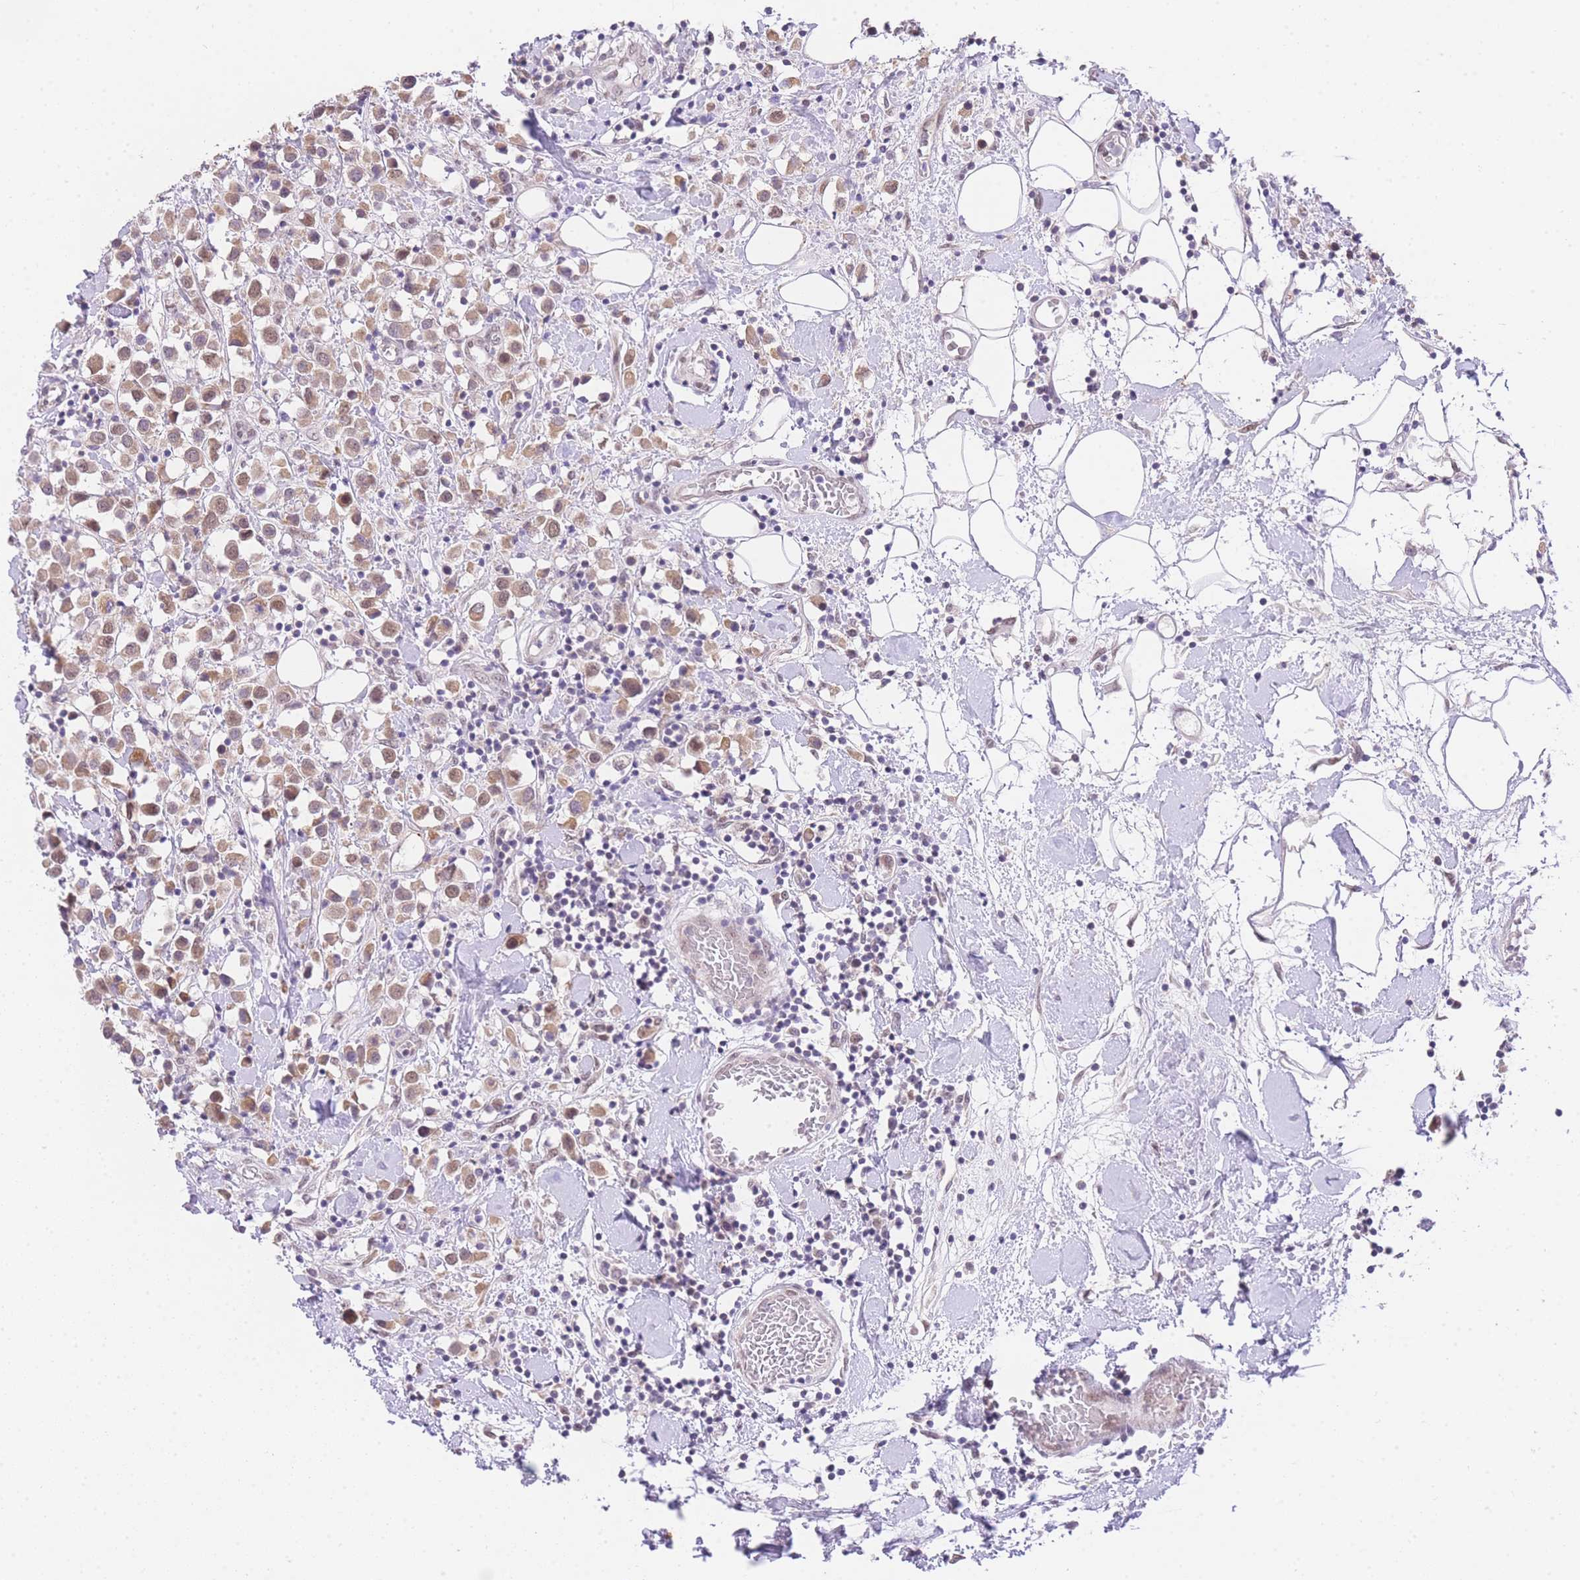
{"staining": {"intensity": "moderate", "quantity": ">75%", "location": "cytoplasmic/membranous,nuclear"}, "tissue": "breast cancer", "cell_type": "Tumor cells", "image_type": "cancer", "snomed": [{"axis": "morphology", "description": "Duct carcinoma"}, {"axis": "topography", "description": "Breast"}], "caption": "Infiltrating ductal carcinoma (breast) was stained to show a protein in brown. There is medium levels of moderate cytoplasmic/membranous and nuclear staining in about >75% of tumor cells.", "gene": "UBXN7", "patient": {"sex": "female", "age": 61}}